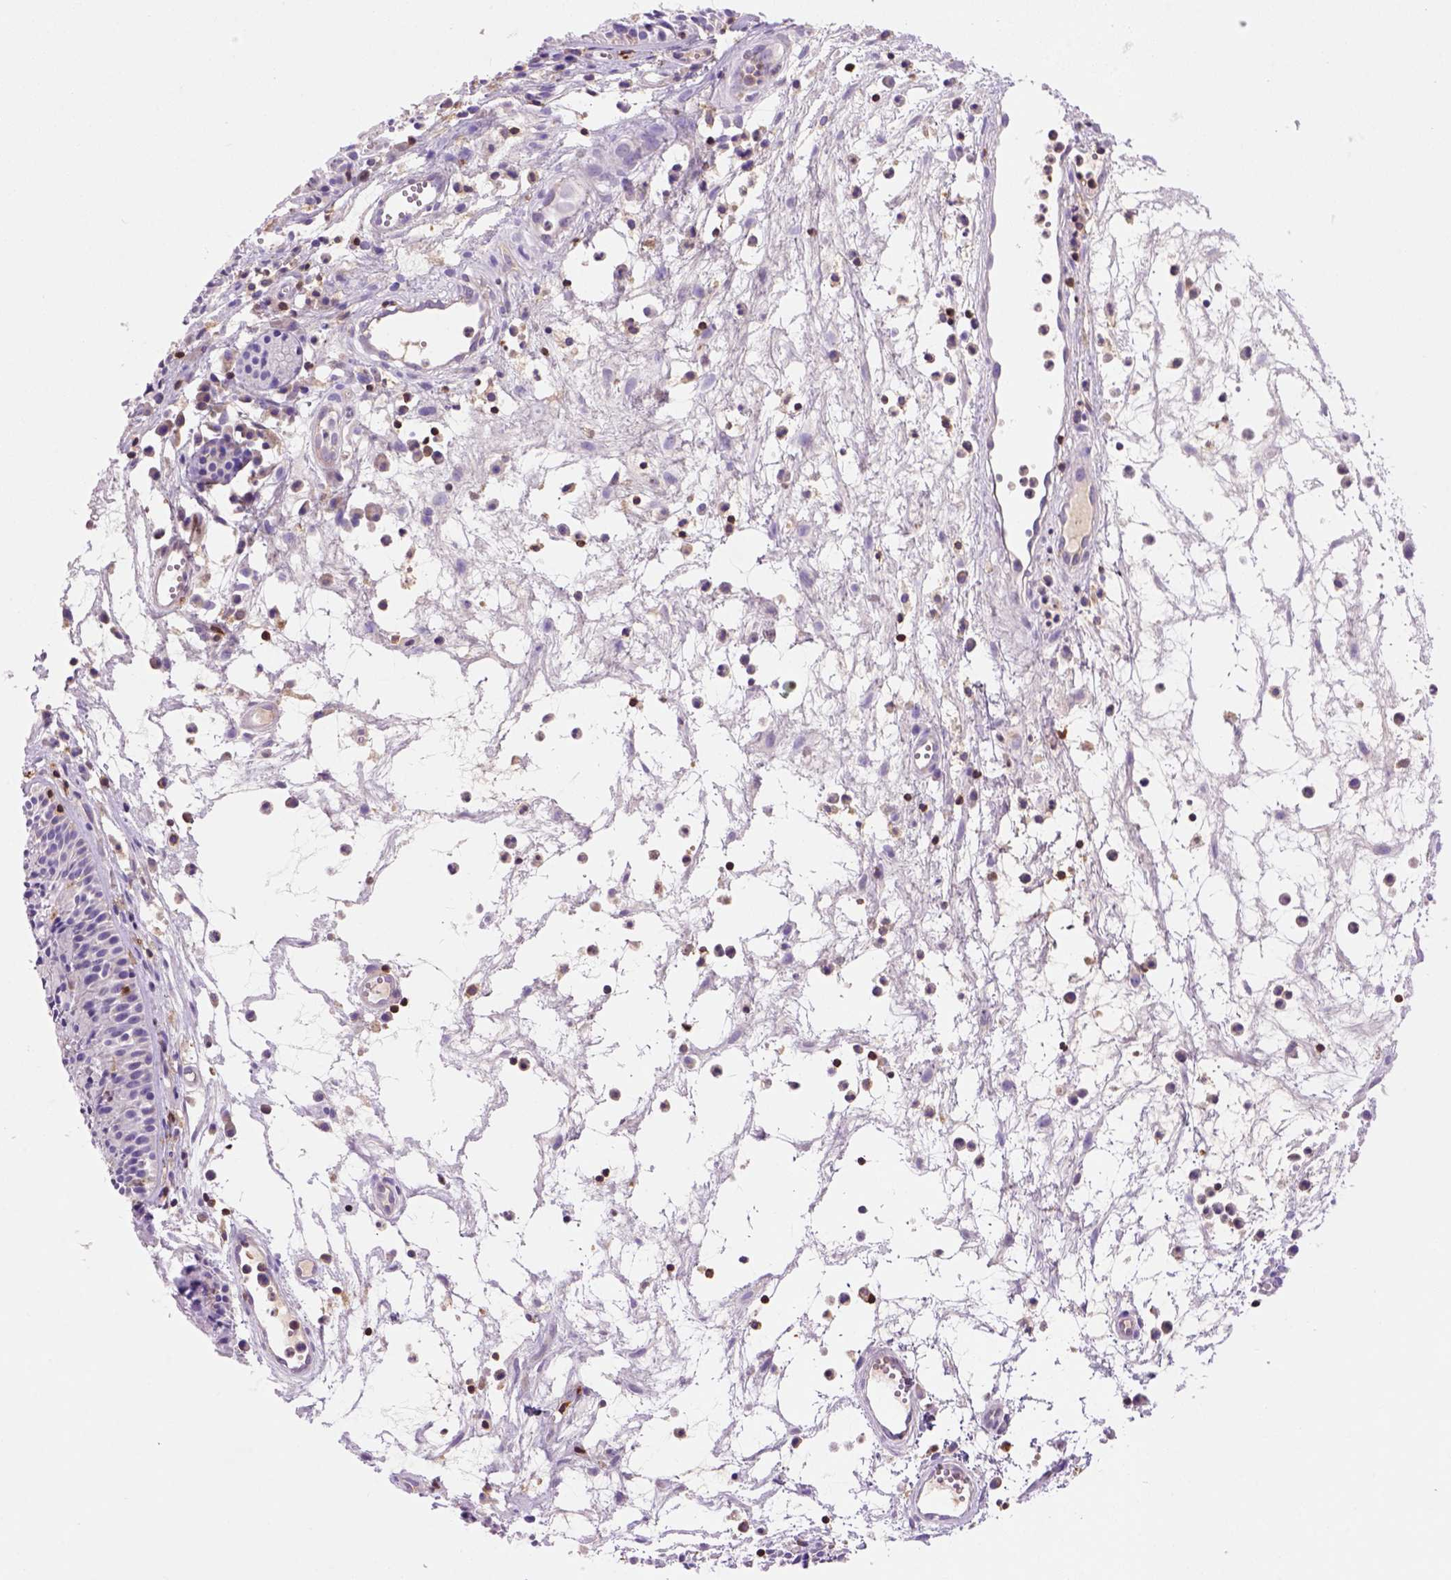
{"staining": {"intensity": "negative", "quantity": "none", "location": "none"}, "tissue": "nasopharynx", "cell_type": "Respiratory epithelial cells", "image_type": "normal", "snomed": [{"axis": "morphology", "description": "Normal tissue, NOS"}, {"axis": "topography", "description": "Nasopharynx"}], "caption": "High power microscopy photomicrograph of an IHC micrograph of normal nasopharynx, revealing no significant positivity in respiratory epithelial cells. (DAB (3,3'-diaminobenzidine) immunohistochemistry visualized using brightfield microscopy, high magnification).", "gene": "INPP5D", "patient": {"sex": "male", "age": 31}}